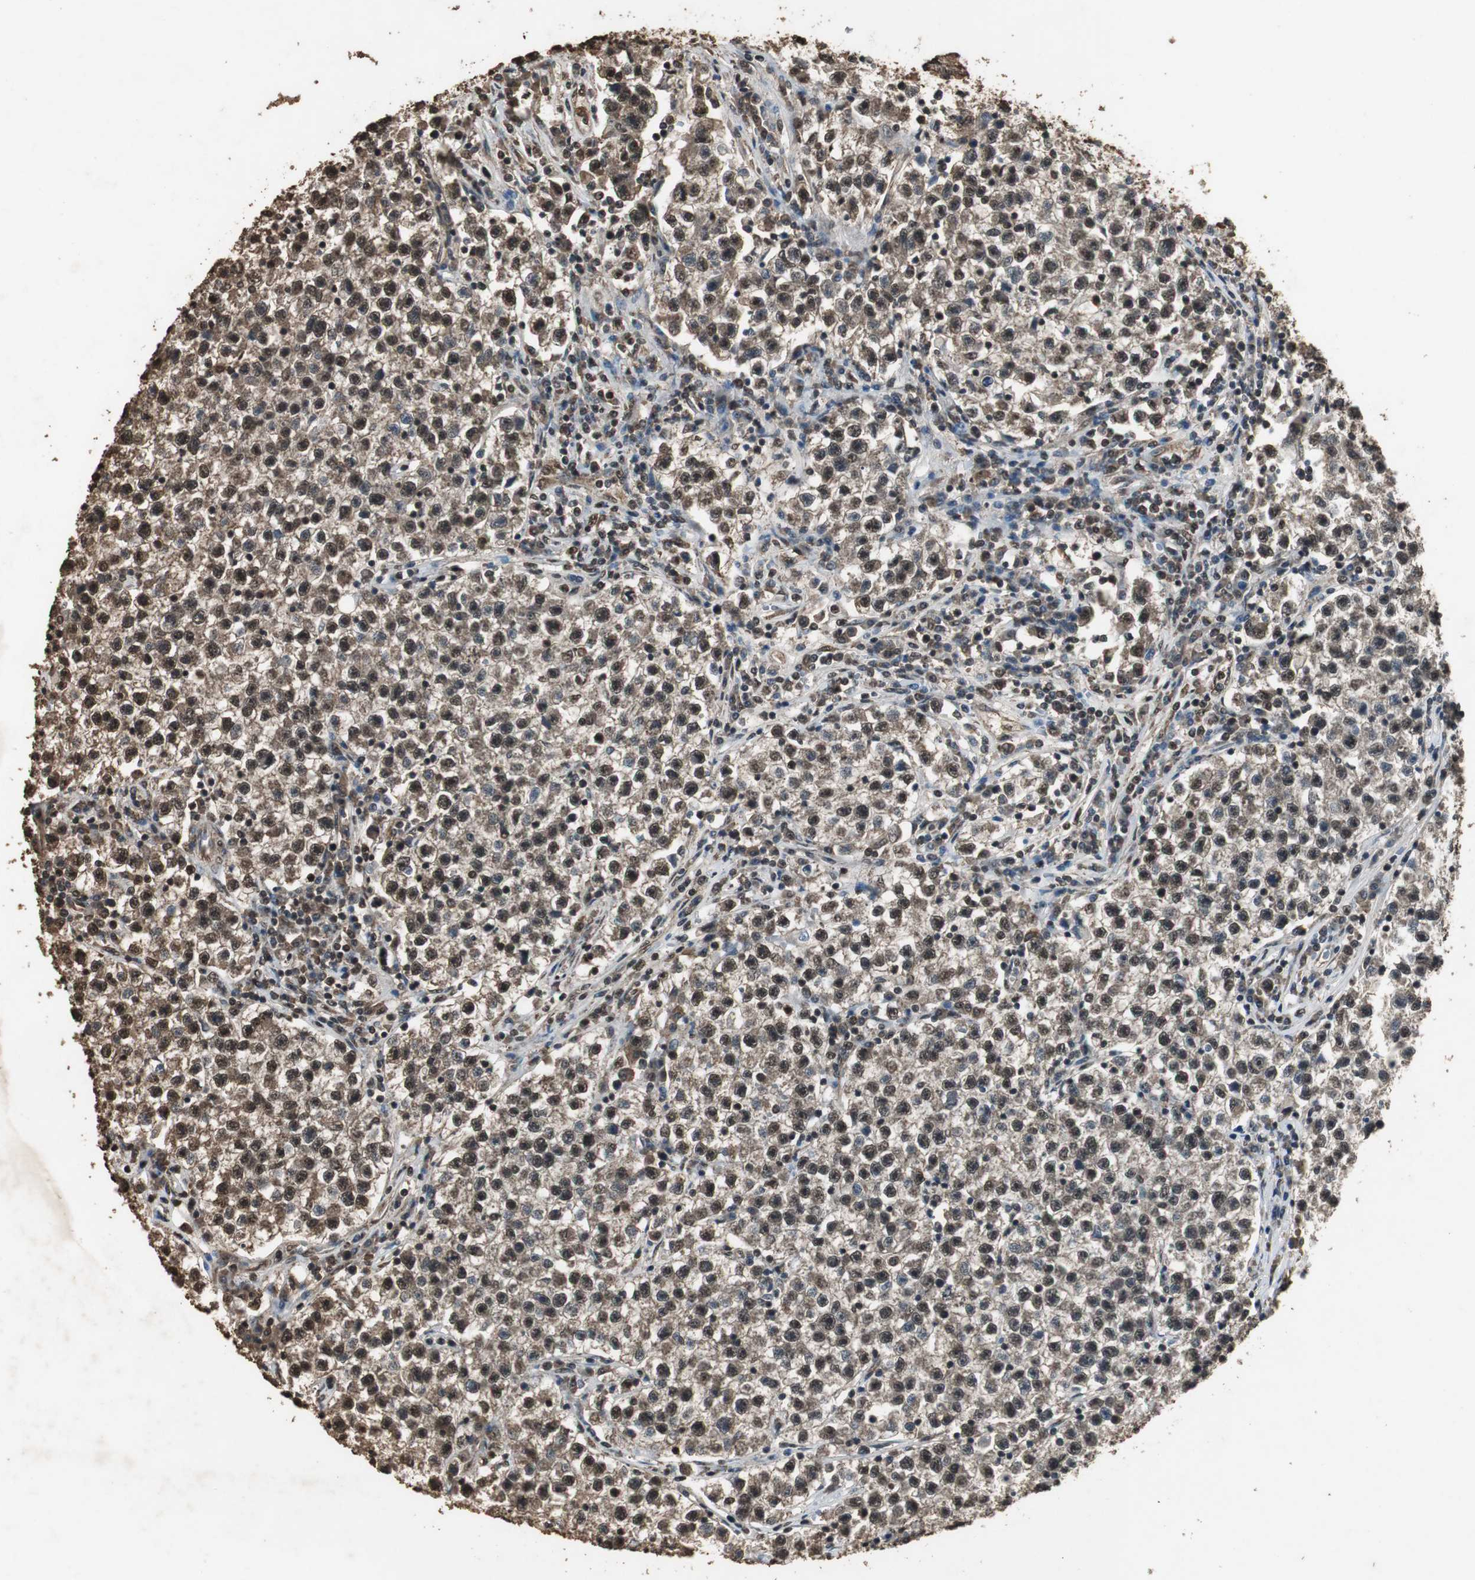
{"staining": {"intensity": "strong", "quantity": ">75%", "location": "cytoplasmic/membranous,nuclear"}, "tissue": "testis cancer", "cell_type": "Tumor cells", "image_type": "cancer", "snomed": [{"axis": "morphology", "description": "Seminoma, NOS"}, {"axis": "topography", "description": "Testis"}], "caption": "Strong cytoplasmic/membranous and nuclear expression for a protein is seen in about >75% of tumor cells of testis cancer using IHC.", "gene": "PPP1R13B", "patient": {"sex": "male", "age": 22}}